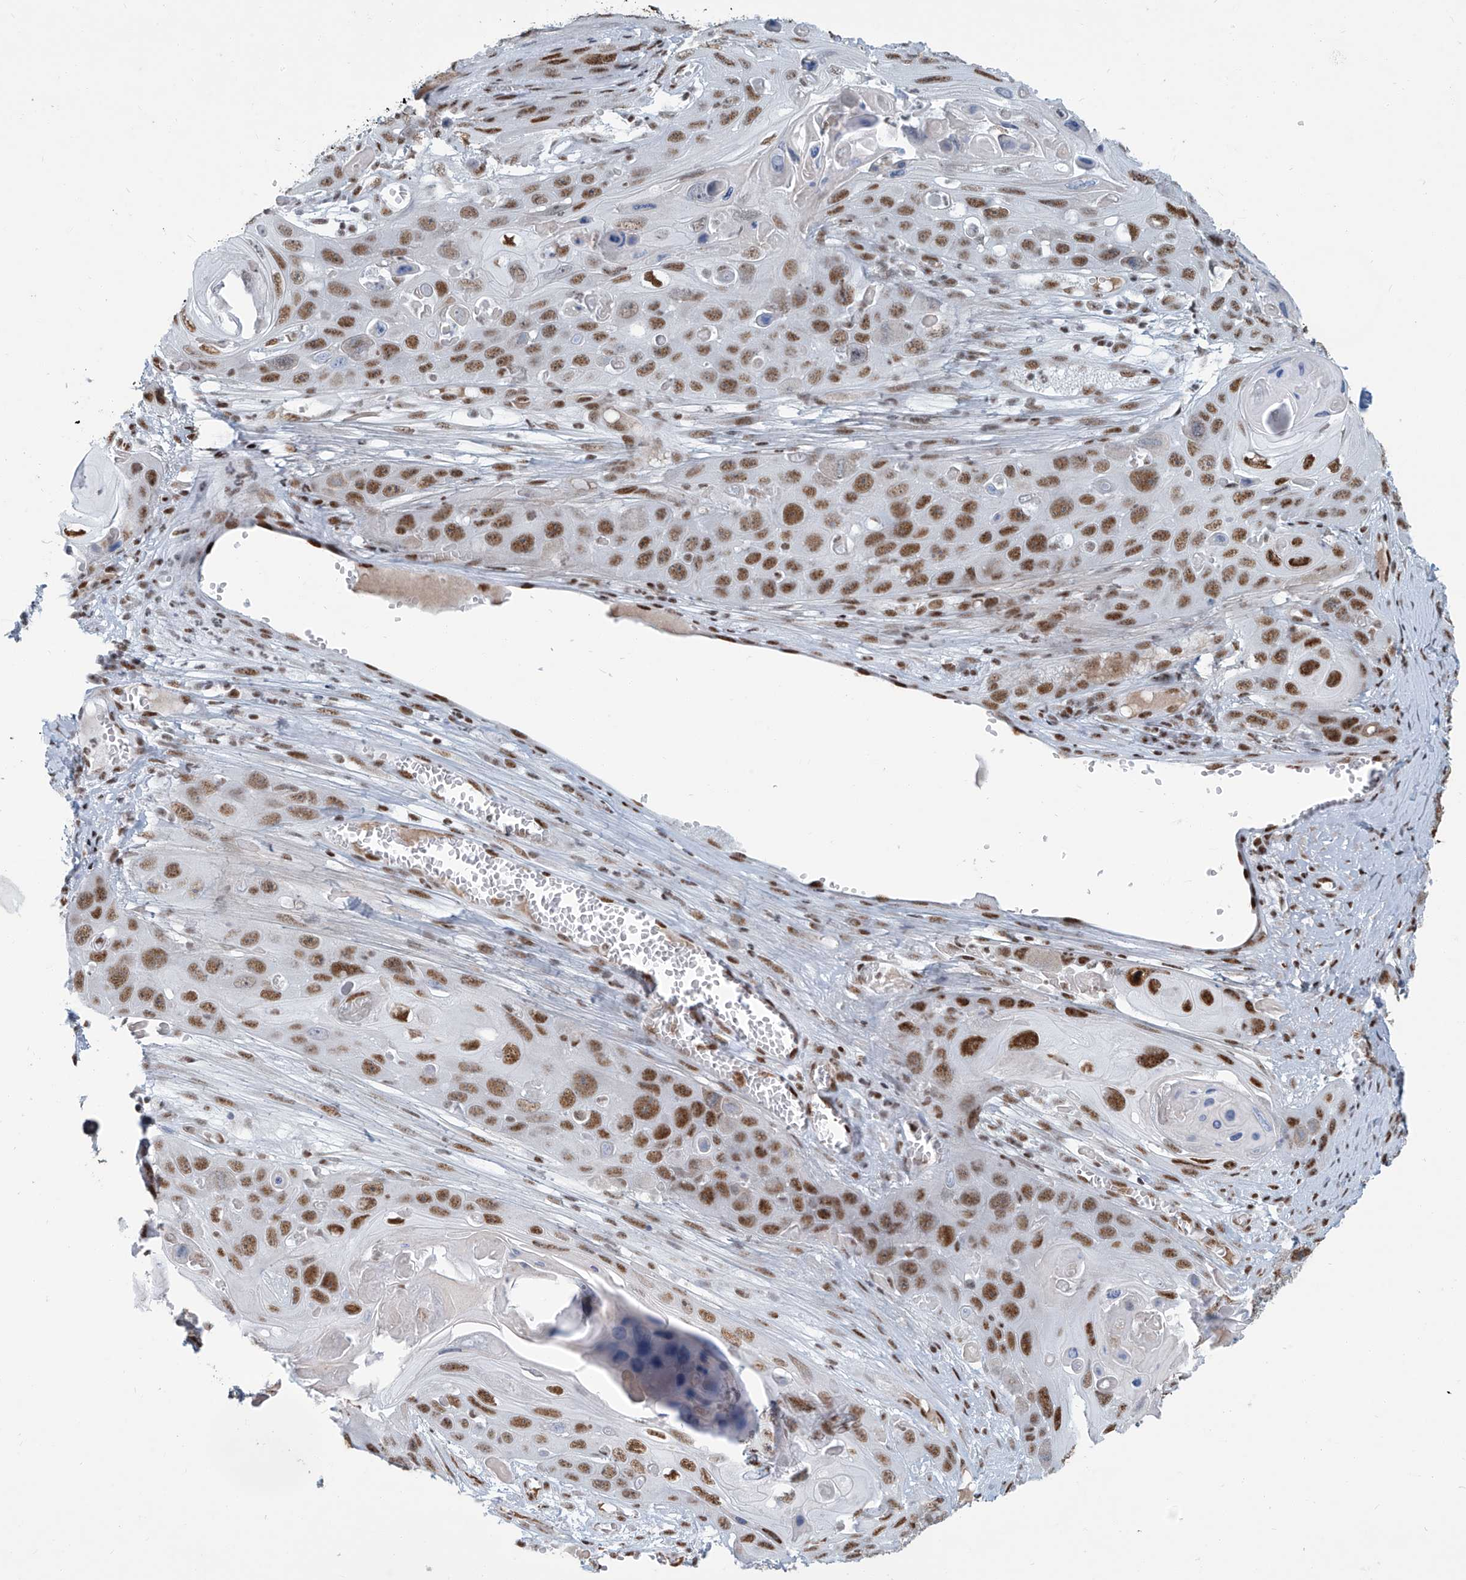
{"staining": {"intensity": "strong", "quantity": ">75%", "location": "cytoplasmic/membranous"}, "tissue": "skin cancer", "cell_type": "Tumor cells", "image_type": "cancer", "snomed": [{"axis": "morphology", "description": "Squamous cell carcinoma, NOS"}, {"axis": "topography", "description": "Skin"}], "caption": "An immunohistochemistry (IHC) image of tumor tissue is shown. Protein staining in brown highlights strong cytoplasmic/membranous positivity in skin squamous cell carcinoma within tumor cells.", "gene": "SARNP", "patient": {"sex": "male", "age": 55}}